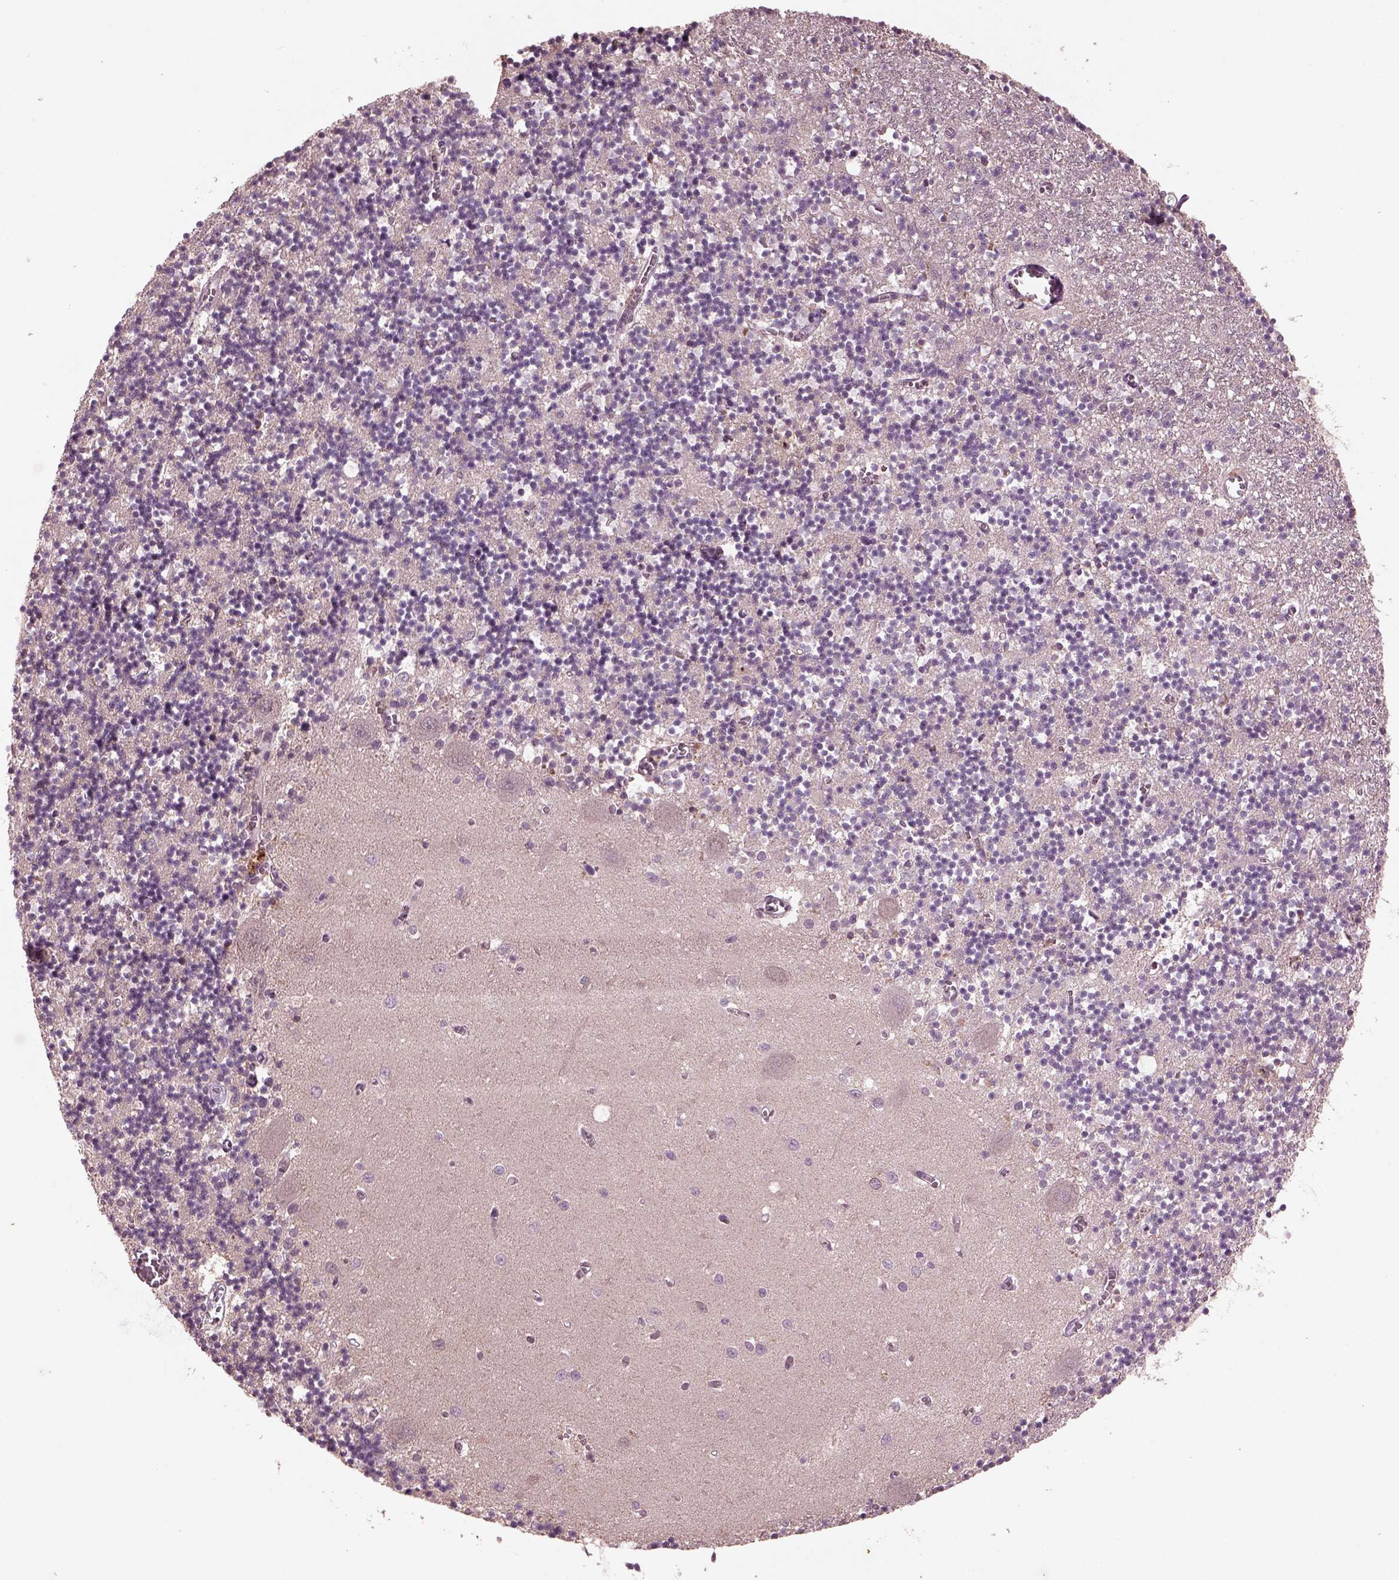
{"staining": {"intensity": "negative", "quantity": "none", "location": "none"}, "tissue": "cerebellum", "cell_type": "Cells in granular layer", "image_type": "normal", "snomed": [{"axis": "morphology", "description": "Normal tissue, NOS"}, {"axis": "topography", "description": "Cerebellum"}], "caption": "This is an immunohistochemistry (IHC) photomicrograph of normal cerebellum. There is no expression in cells in granular layer.", "gene": "PTX4", "patient": {"sex": "female", "age": 64}}